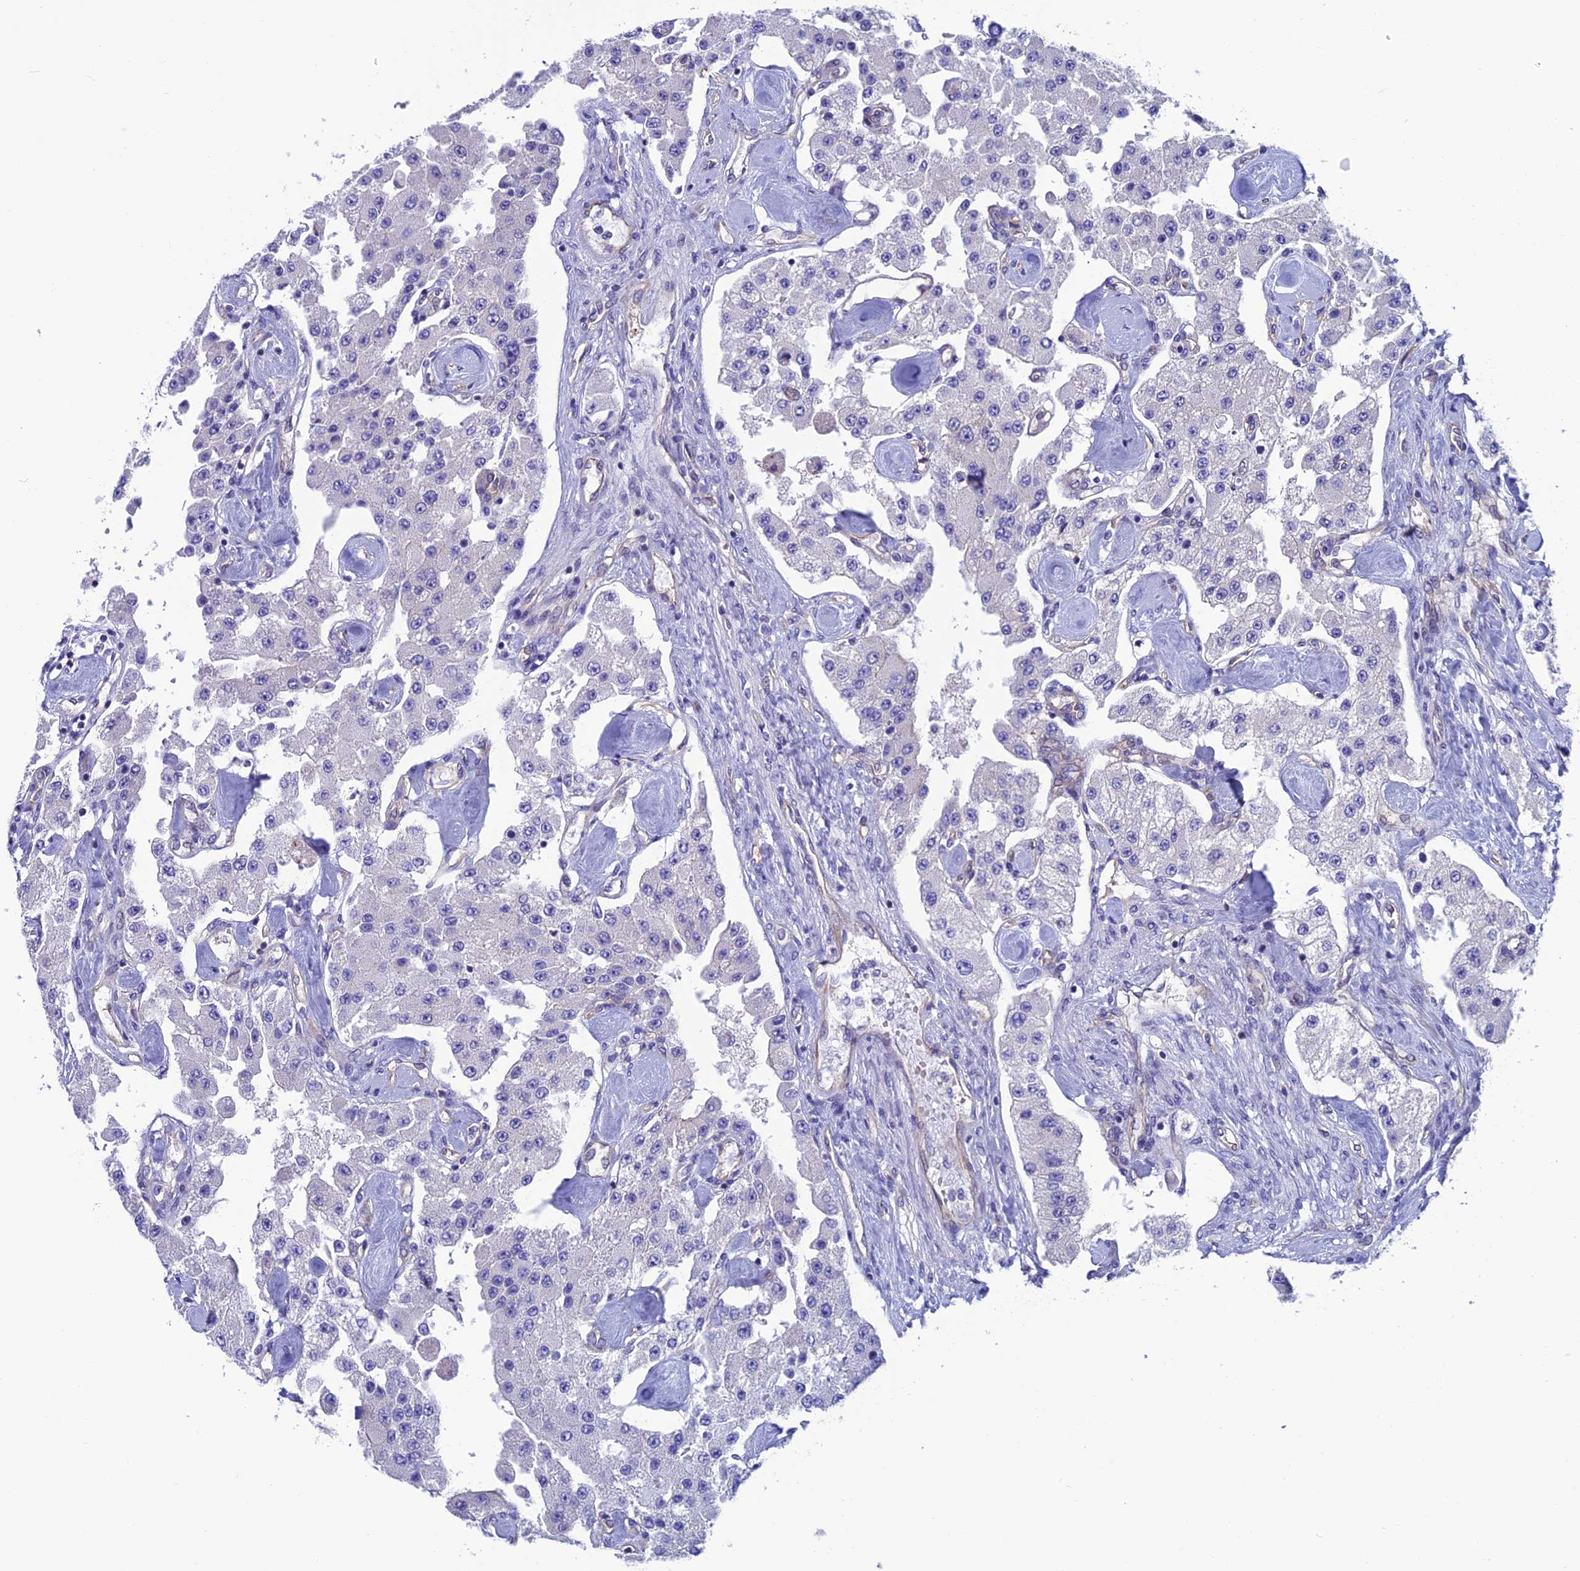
{"staining": {"intensity": "negative", "quantity": "none", "location": "none"}, "tissue": "carcinoid", "cell_type": "Tumor cells", "image_type": "cancer", "snomed": [{"axis": "morphology", "description": "Carcinoid, malignant, NOS"}, {"axis": "topography", "description": "Pancreas"}], "caption": "A micrograph of human malignant carcinoid is negative for staining in tumor cells.", "gene": "PPFIA3", "patient": {"sex": "male", "age": 41}}